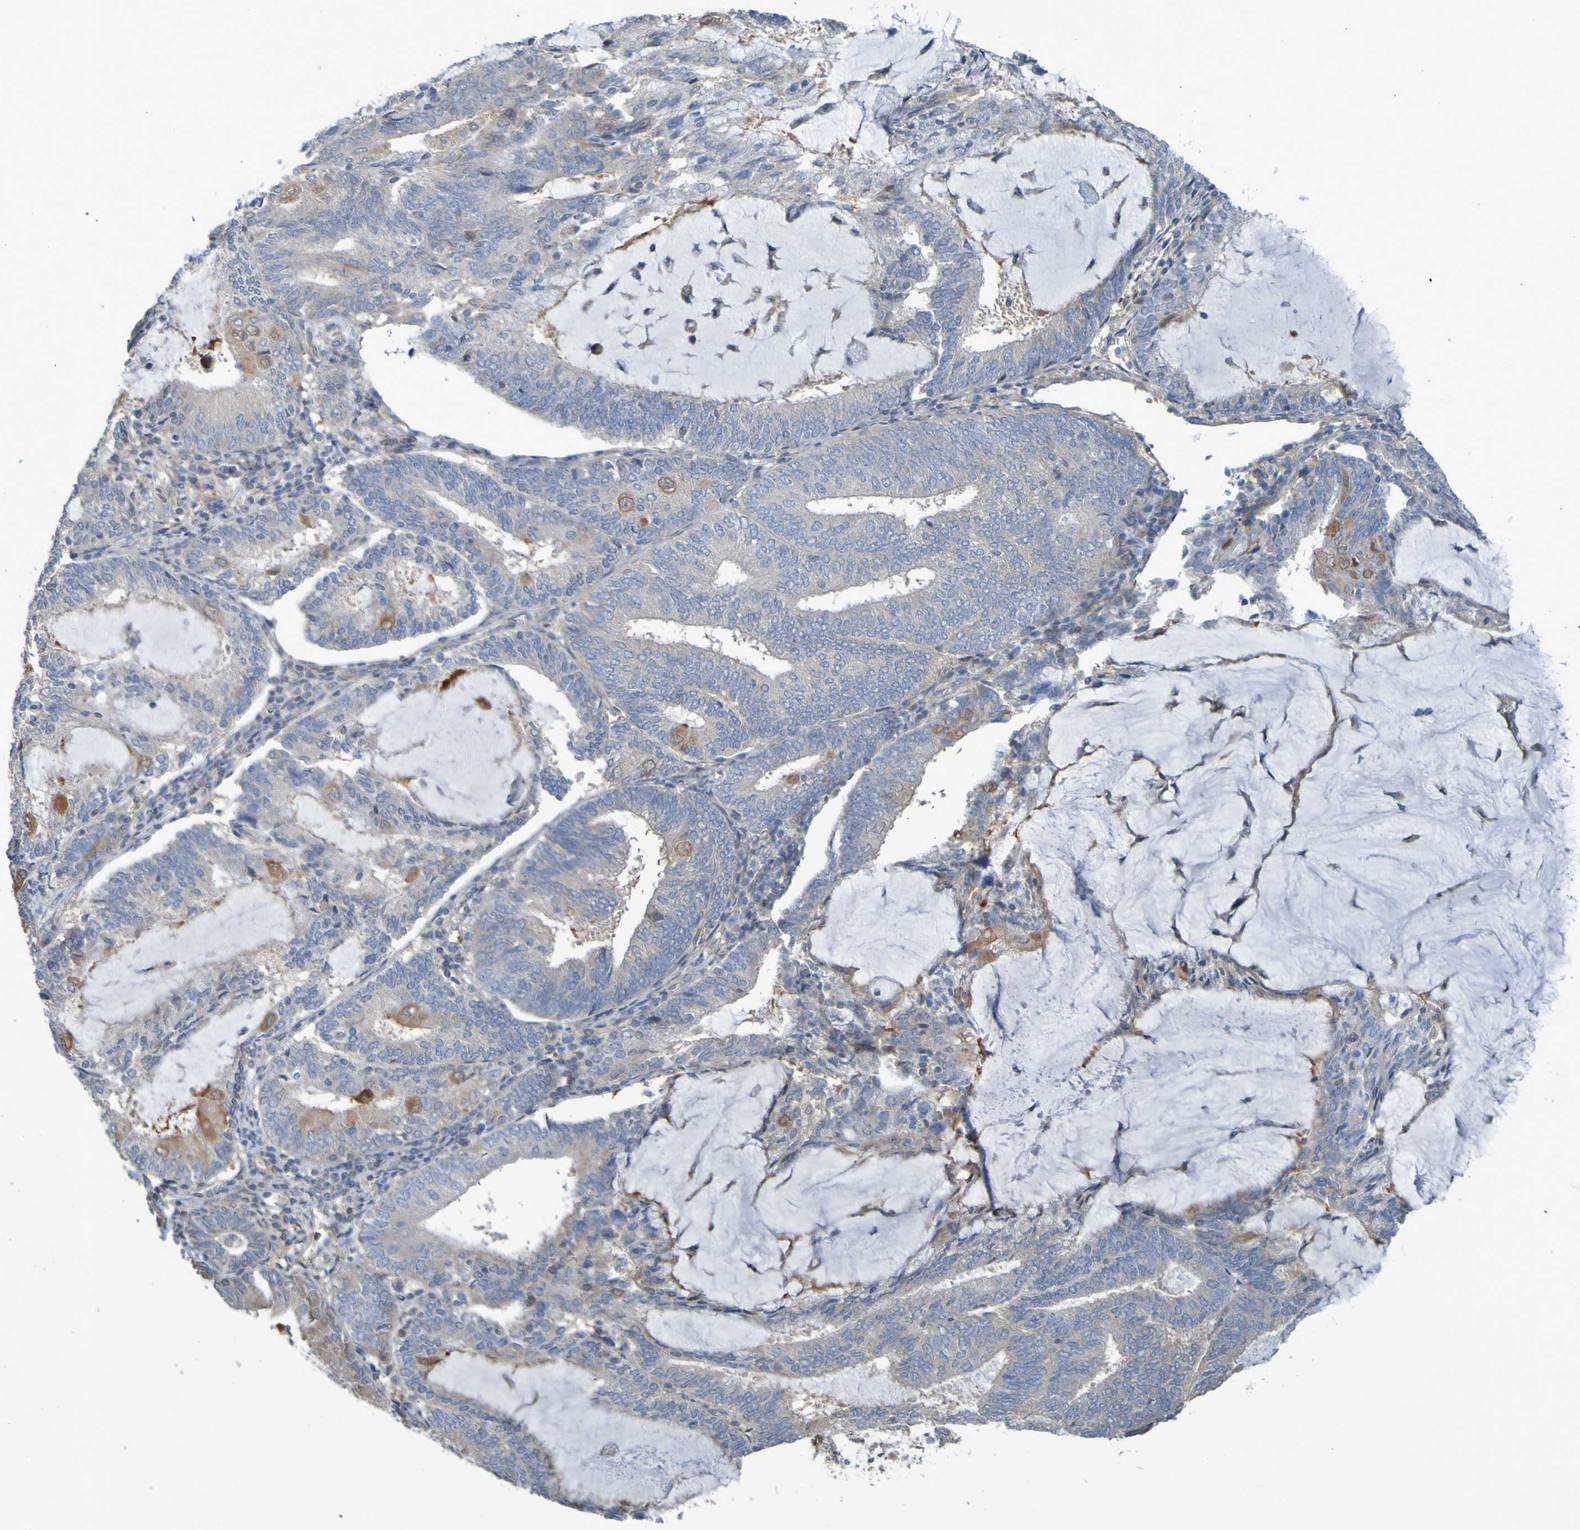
{"staining": {"intensity": "moderate", "quantity": "<25%", "location": "cytoplasmic/membranous"}, "tissue": "endometrial cancer", "cell_type": "Tumor cells", "image_type": "cancer", "snomed": [{"axis": "morphology", "description": "Adenocarcinoma, NOS"}, {"axis": "topography", "description": "Endometrium"}], "caption": "Tumor cells exhibit moderate cytoplasmic/membranous expression in approximately <25% of cells in adenocarcinoma (endometrial). (IHC, brightfield microscopy, high magnification).", "gene": "NPRL3", "patient": {"sex": "female", "age": 81}}